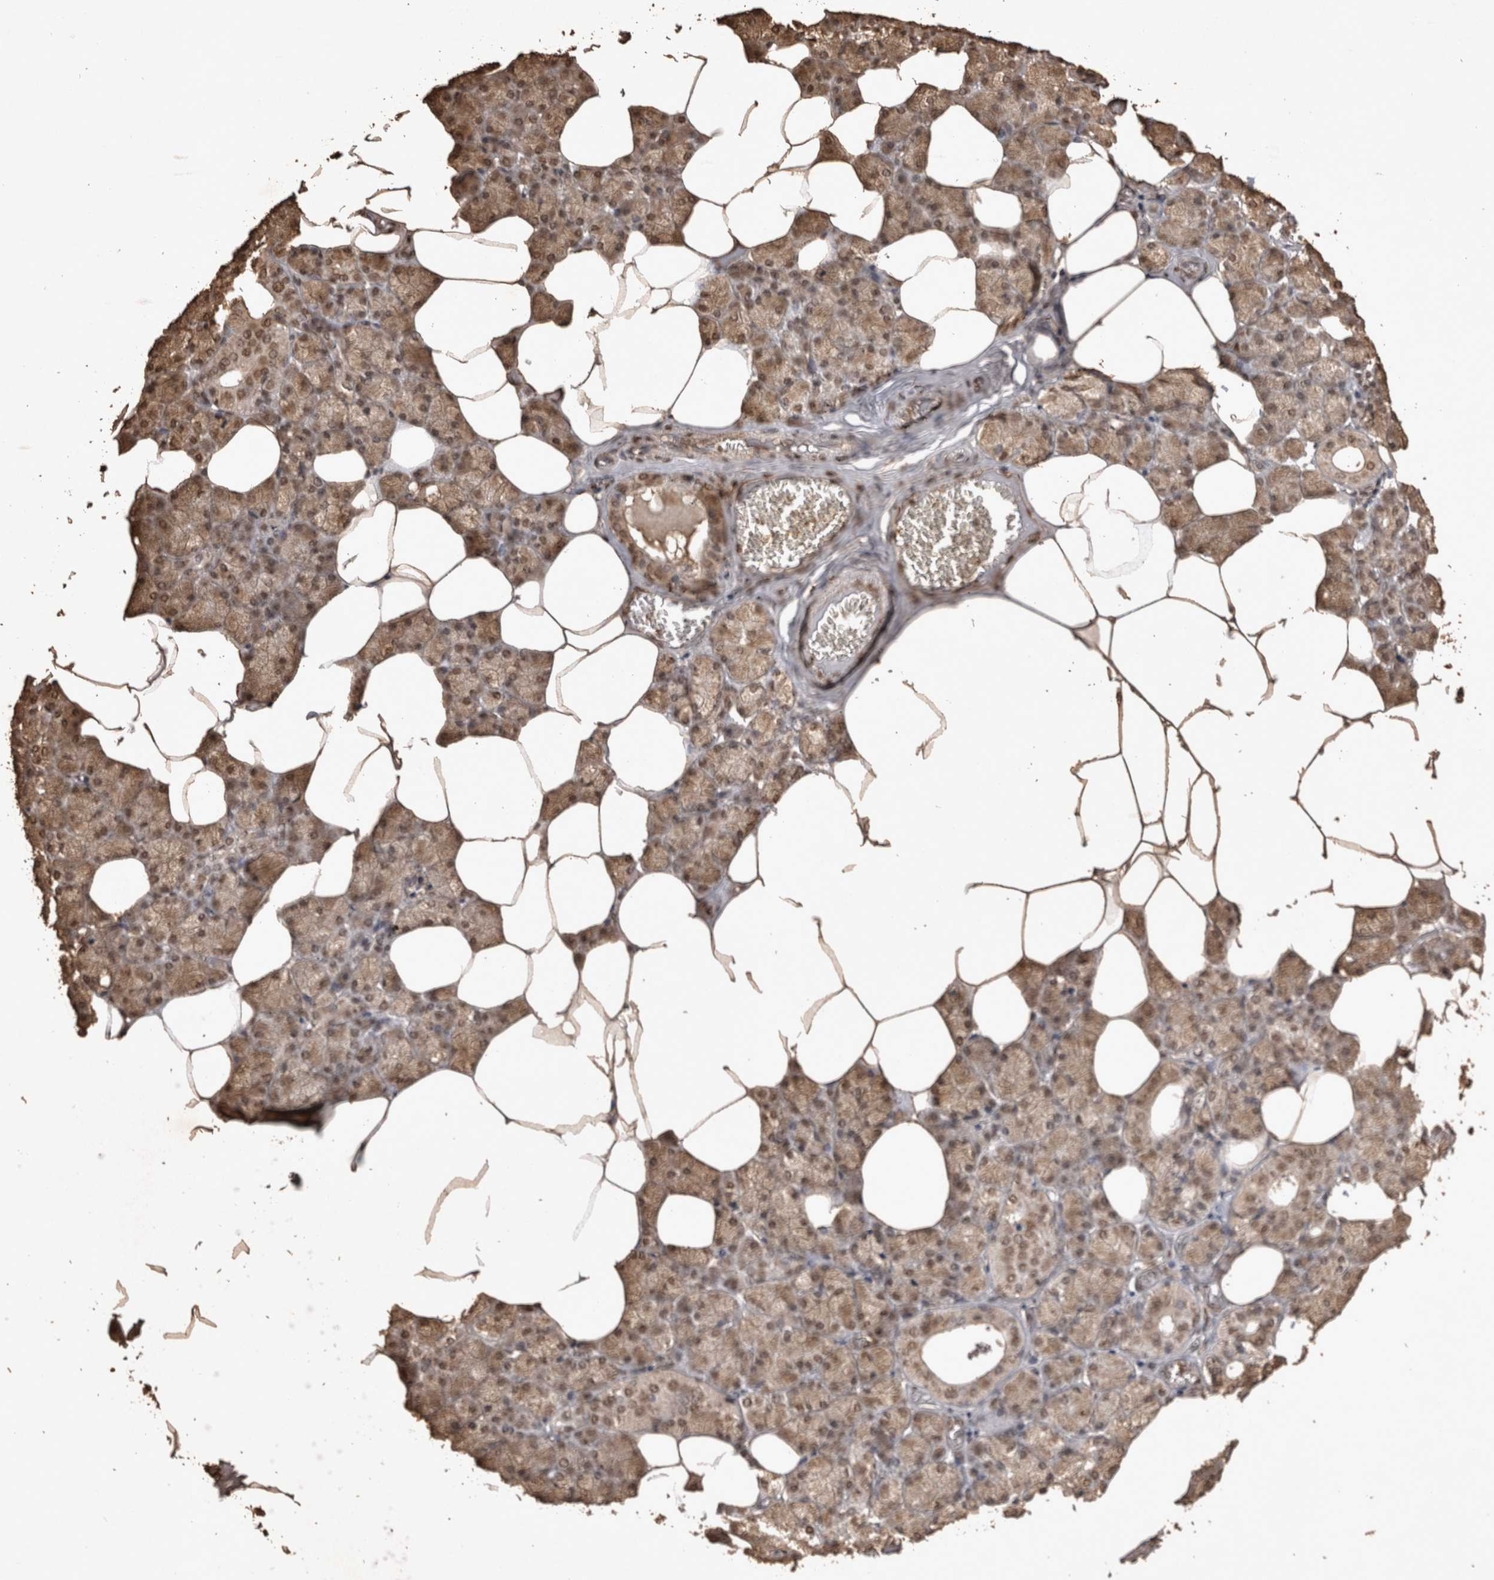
{"staining": {"intensity": "moderate", "quantity": ">75%", "location": "cytoplasmic/membranous,nuclear"}, "tissue": "salivary gland", "cell_type": "Glandular cells", "image_type": "normal", "snomed": [{"axis": "morphology", "description": "Normal tissue, NOS"}, {"axis": "topography", "description": "Salivary gland"}], "caption": "IHC of benign salivary gland displays medium levels of moderate cytoplasmic/membranous,nuclear expression in about >75% of glandular cells. (brown staining indicates protein expression, while blue staining denotes nuclei).", "gene": "OAS2", "patient": {"sex": "male", "age": 62}}